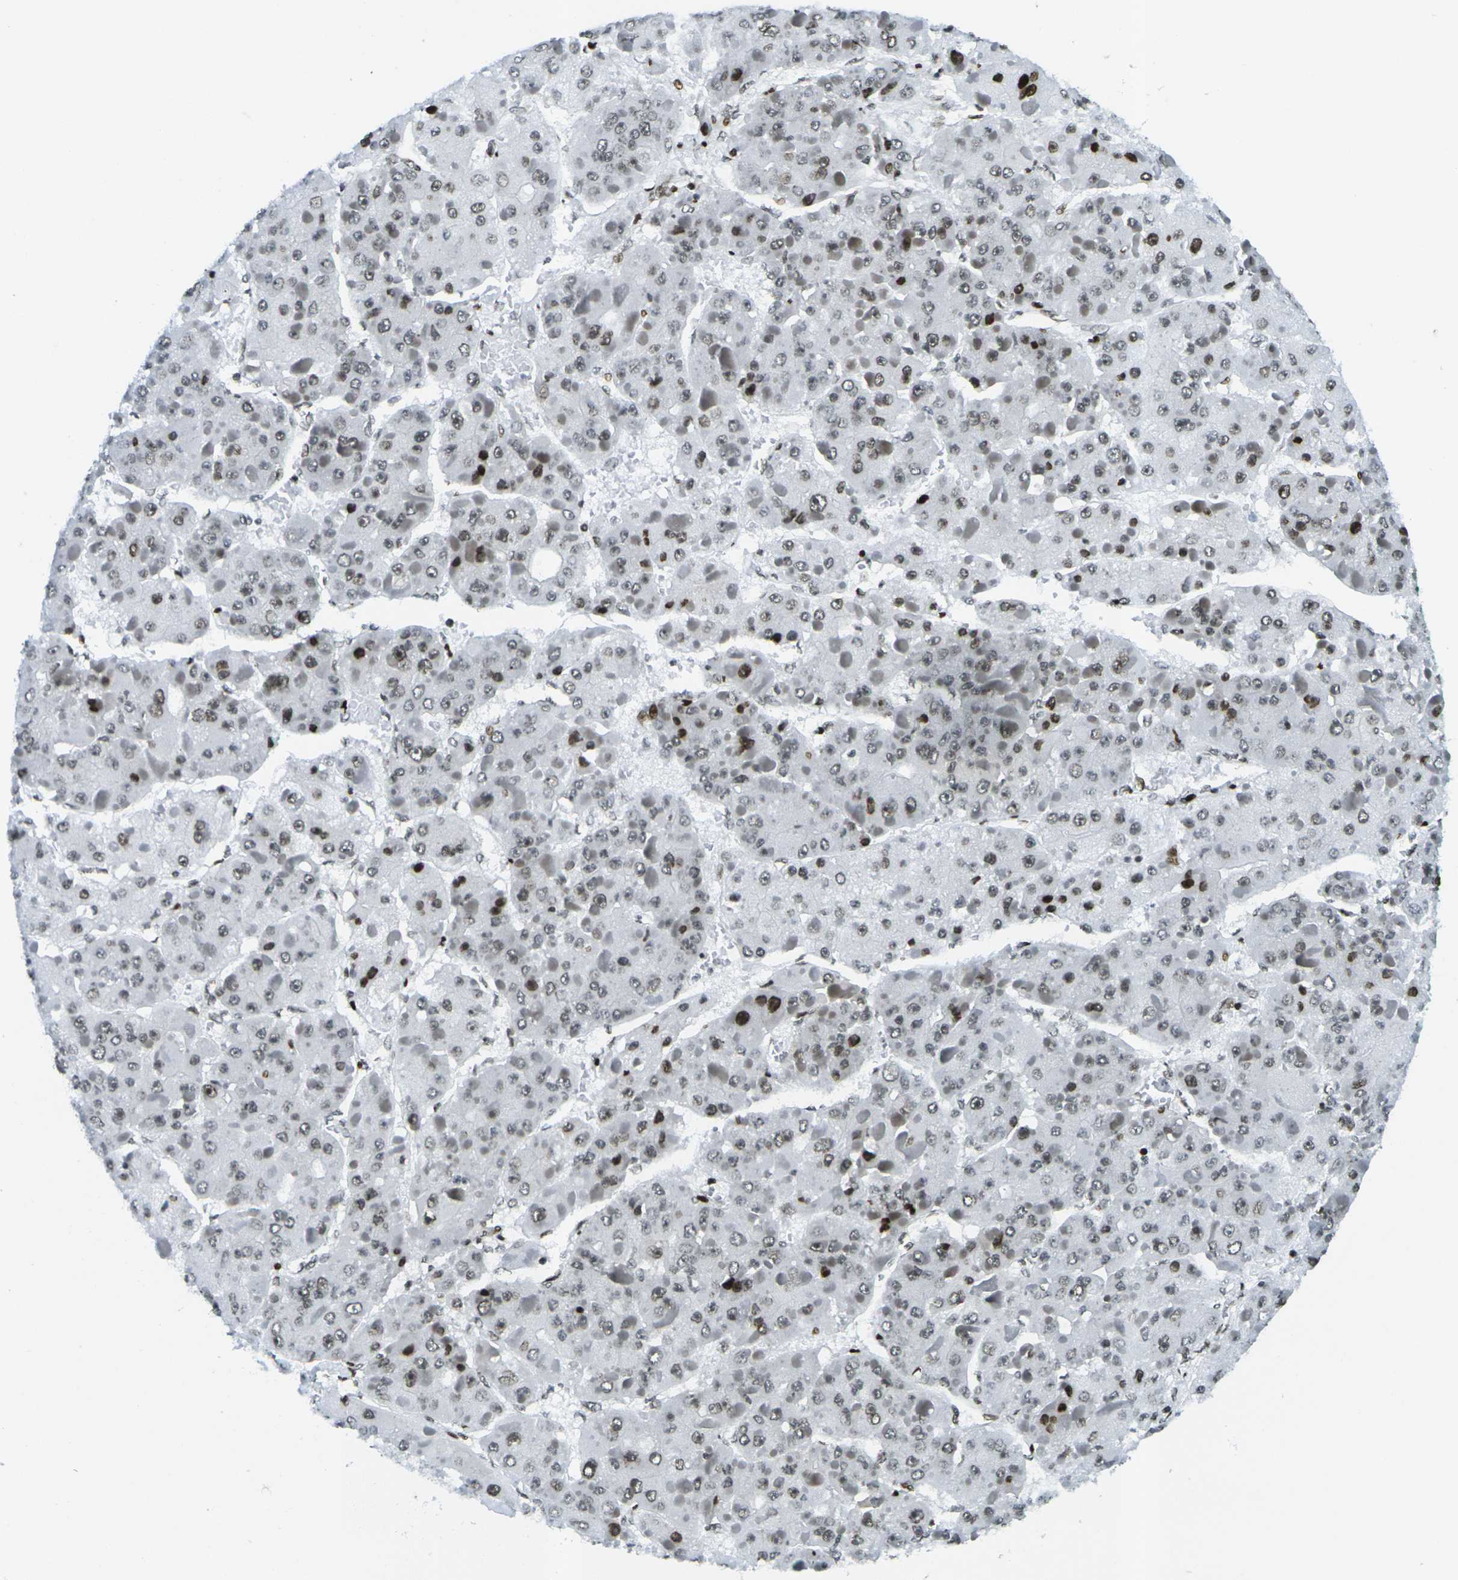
{"staining": {"intensity": "weak", "quantity": ">75%", "location": "nuclear"}, "tissue": "liver cancer", "cell_type": "Tumor cells", "image_type": "cancer", "snomed": [{"axis": "morphology", "description": "Carcinoma, Hepatocellular, NOS"}, {"axis": "topography", "description": "Liver"}], "caption": "Immunohistochemical staining of hepatocellular carcinoma (liver) exhibits low levels of weak nuclear protein positivity in approximately >75% of tumor cells. Ihc stains the protein of interest in brown and the nuclei are stained blue.", "gene": "H3-3A", "patient": {"sex": "female", "age": 73}}